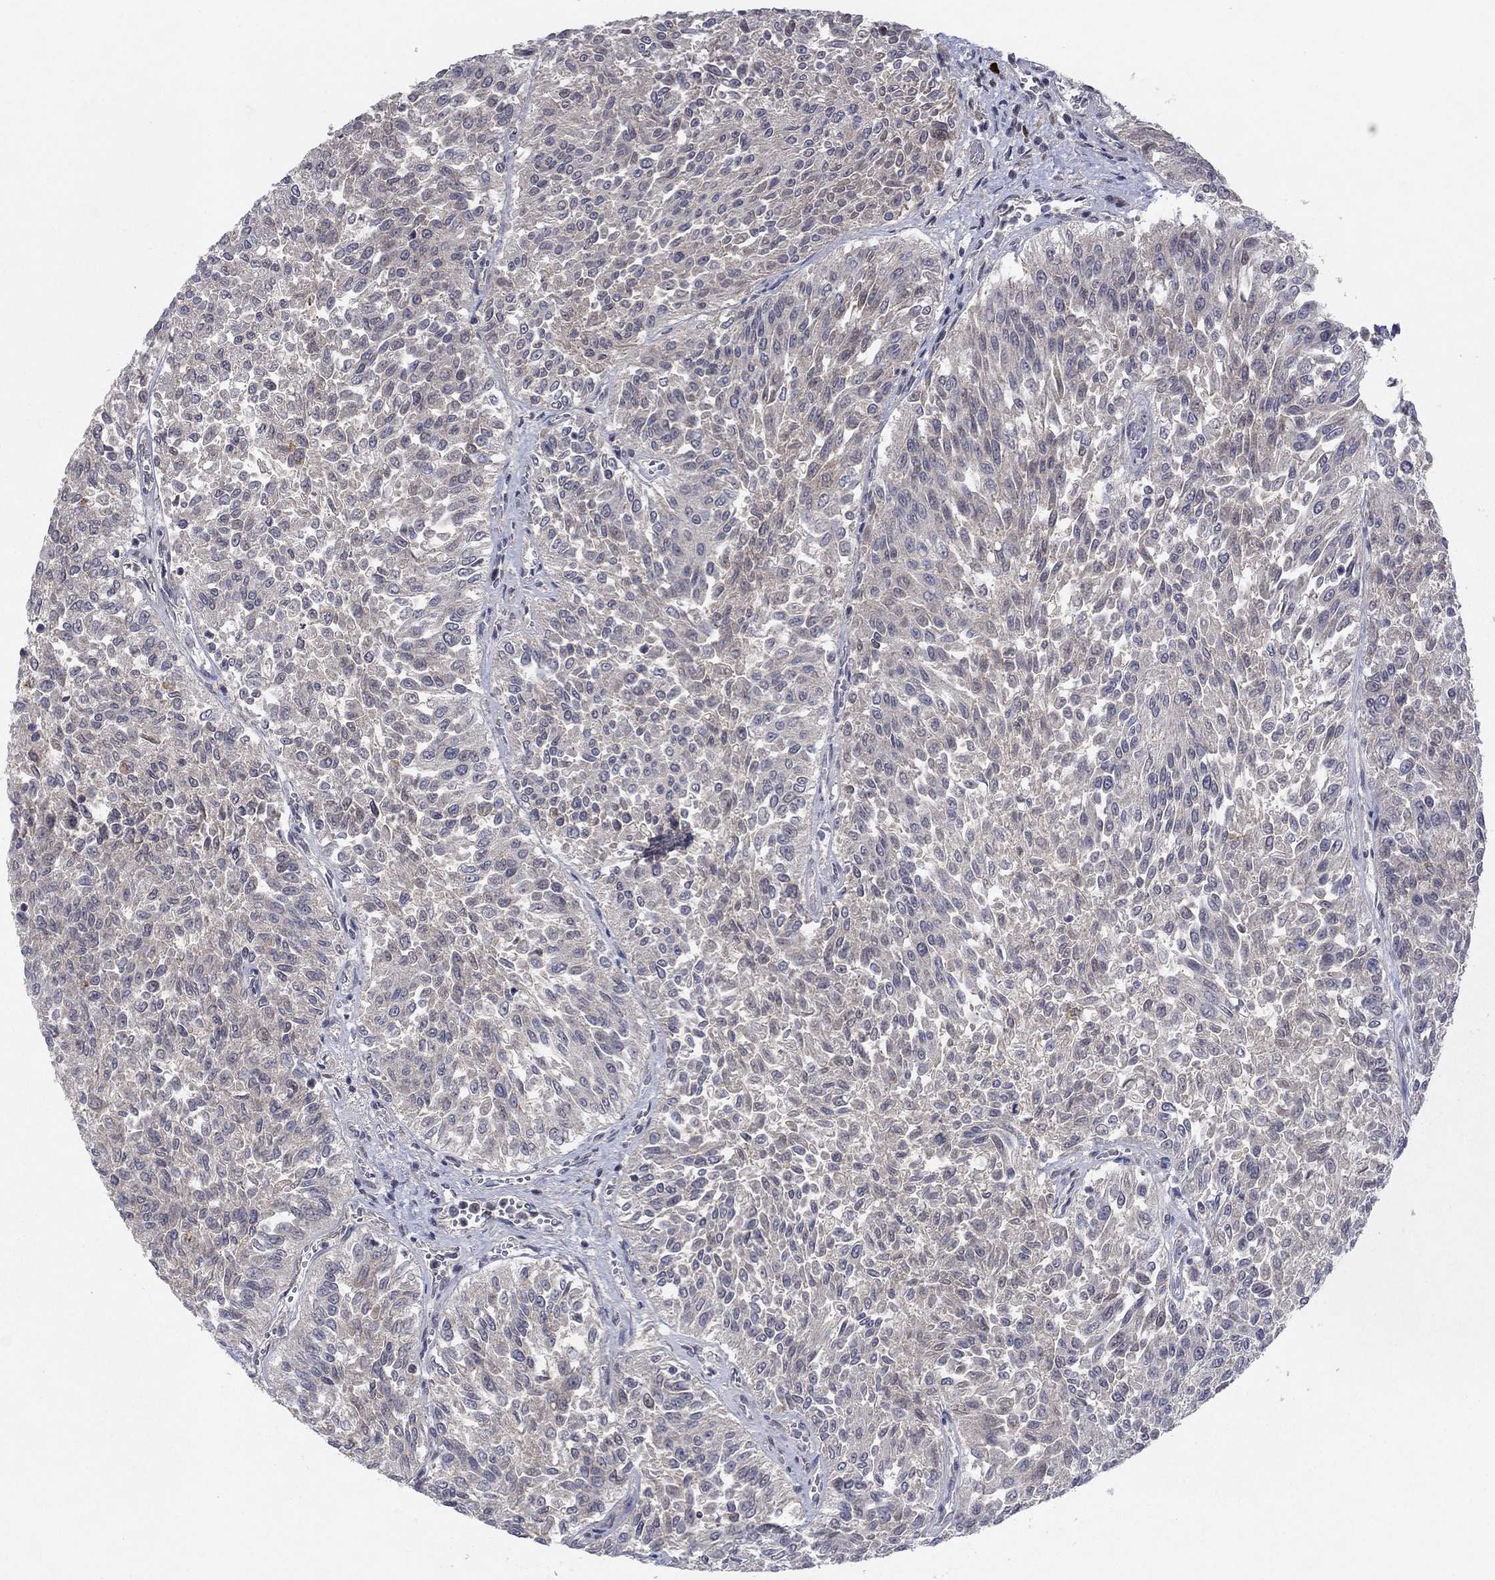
{"staining": {"intensity": "negative", "quantity": "none", "location": "none"}, "tissue": "urothelial cancer", "cell_type": "Tumor cells", "image_type": "cancer", "snomed": [{"axis": "morphology", "description": "Urothelial carcinoma, Low grade"}, {"axis": "topography", "description": "Urinary bladder"}], "caption": "A high-resolution histopathology image shows IHC staining of urothelial carcinoma (low-grade), which demonstrates no significant expression in tumor cells. Nuclei are stained in blue.", "gene": "IL4", "patient": {"sex": "male", "age": 78}}